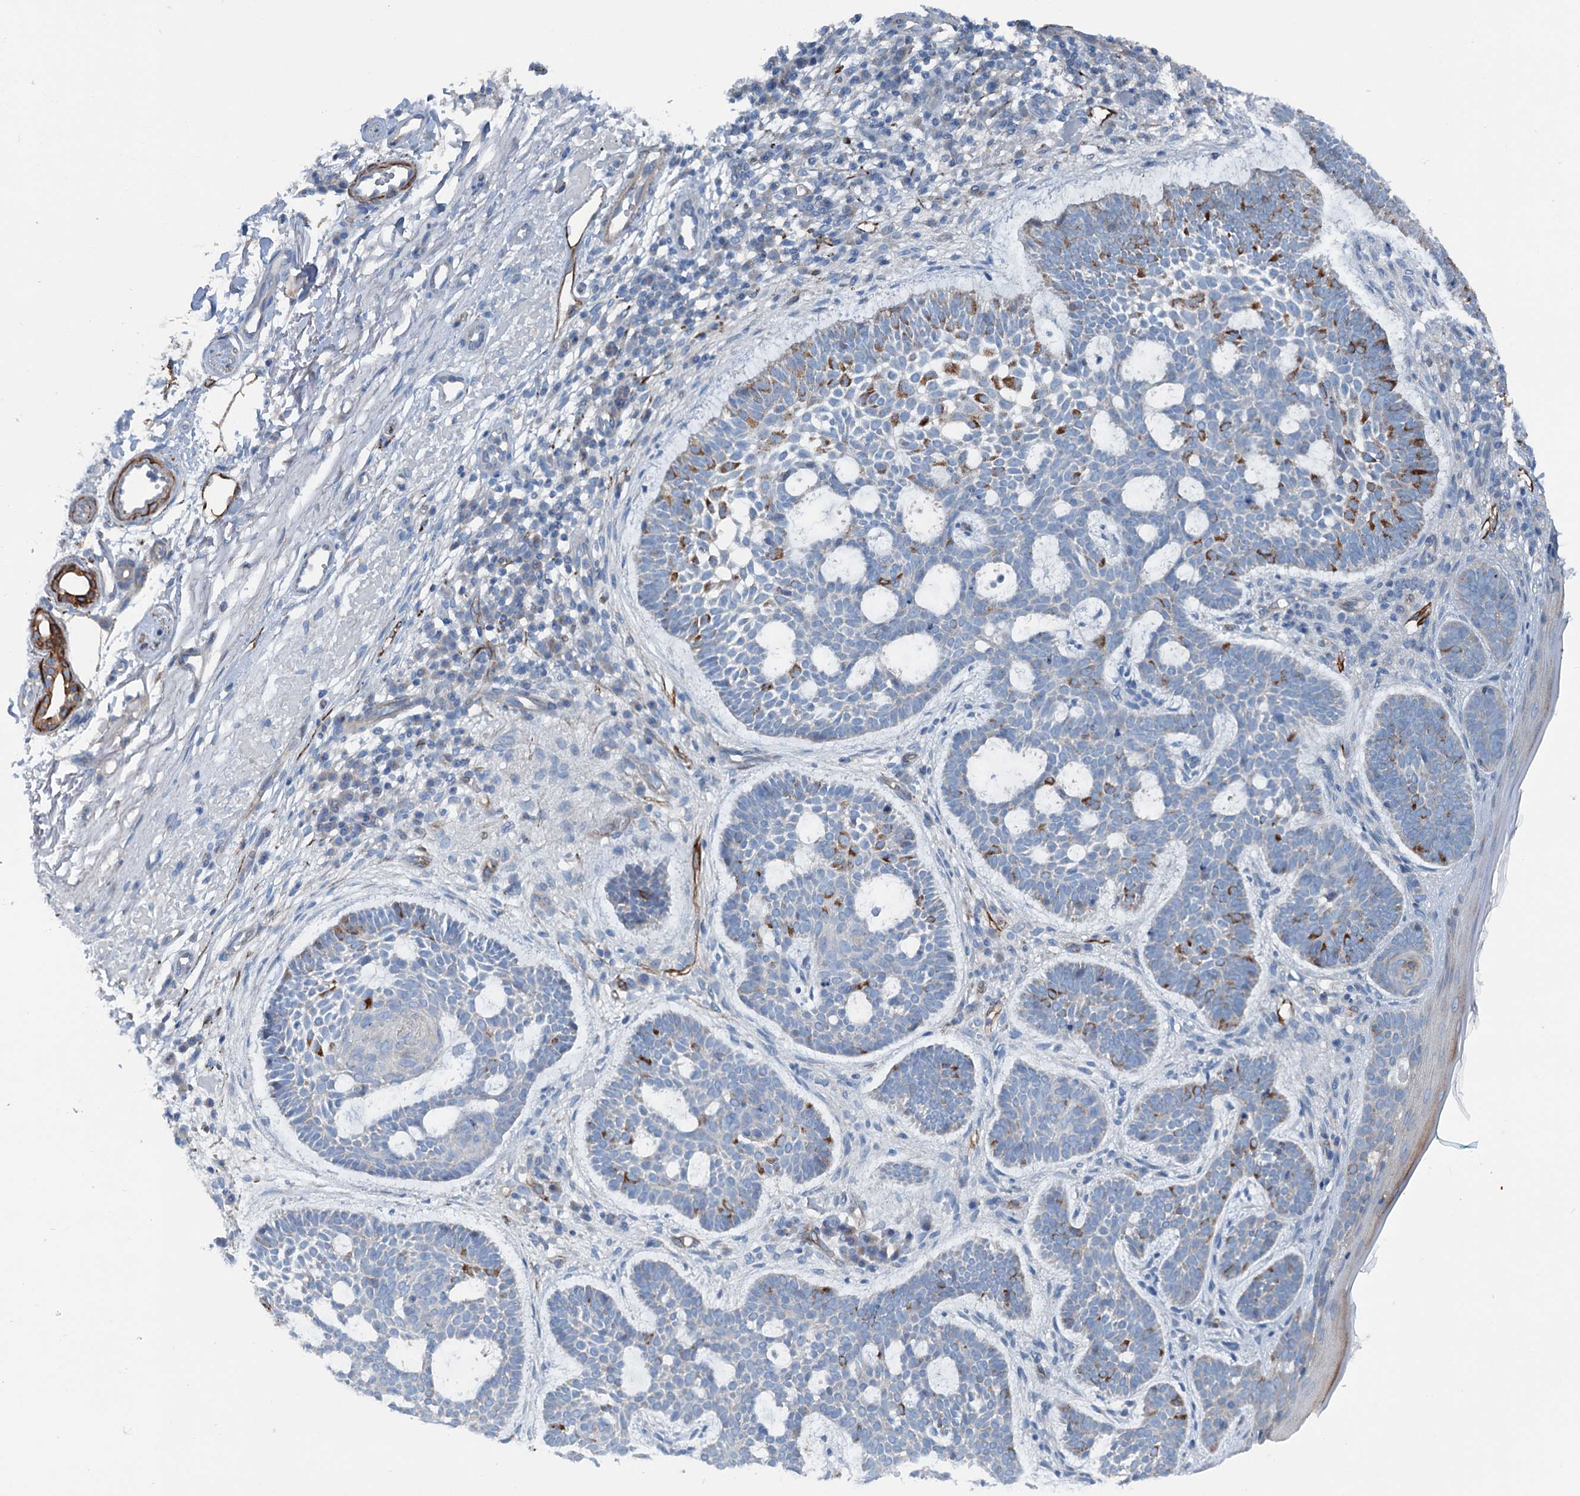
{"staining": {"intensity": "moderate", "quantity": "<25%", "location": "cytoplasmic/membranous"}, "tissue": "skin cancer", "cell_type": "Tumor cells", "image_type": "cancer", "snomed": [{"axis": "morphology", "description": "Basal cell carcinoma"}, {"axis": "topography", "description": "Skin"}], "caption": "Protein analysis of skin basal cell carcinoma tissue exhibits moderate cytoplasmic/membranous positivity in approximately <25% of tumor cells. The staining was performed using DAB (3,3'-diaminobenzidine) to visualize the protein expression in brown, while the nuclei were stained in blue with hematoxylin (Magnification: 20x).", "gene": "CALCOCO1", "patient": {"sex": "male", "age": 85}}